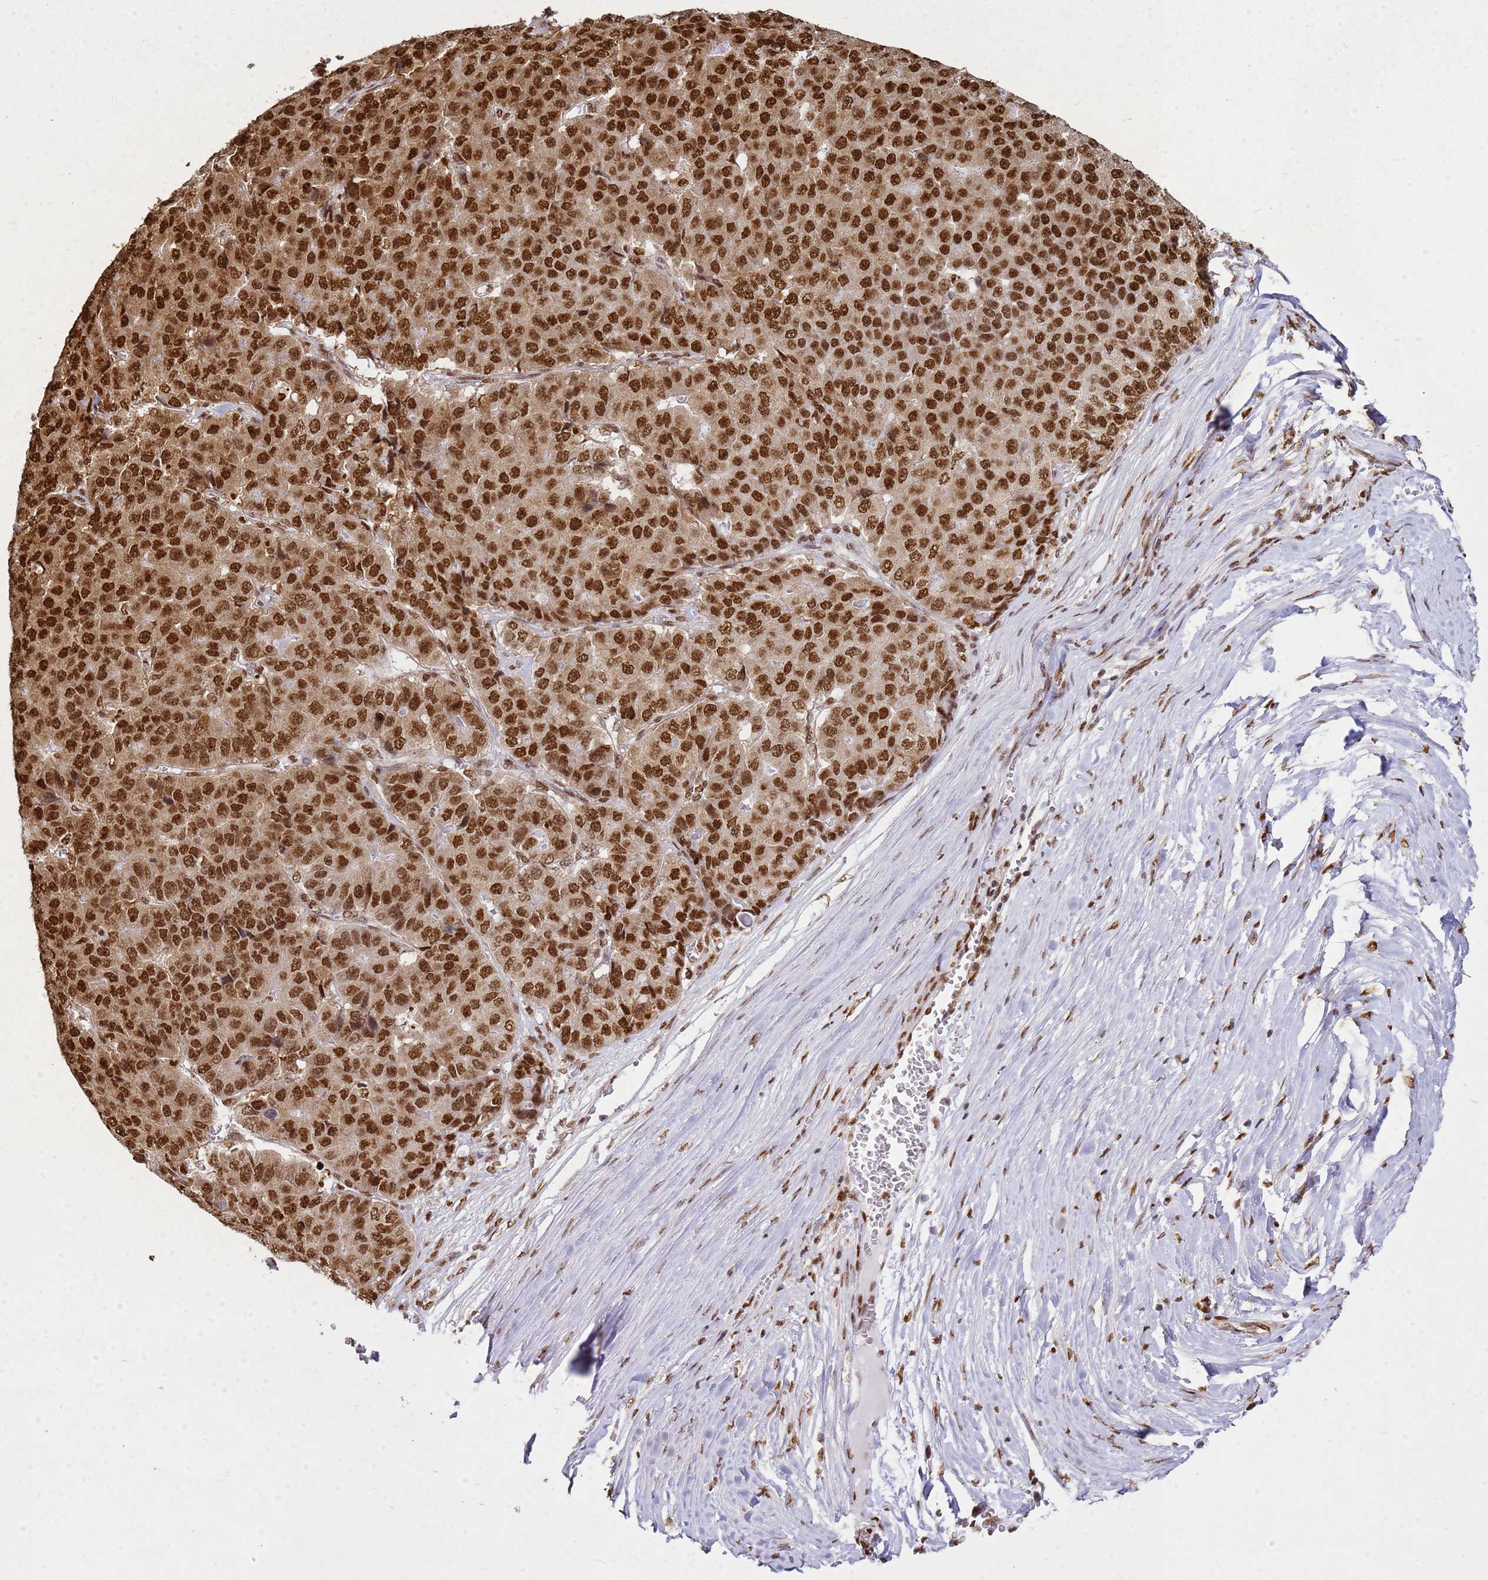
{"staining": {"intensity": "strong", "quantity": ">75%", "location": "nuclear"}, "tissue": "pancreatic cancer", "cell_type": "Tumor cells", "image_type": "cancer", "snomed": [{"axis": "morphology", "description": "Adenocarcinoma, NOS"}, {"axis": "topography", "description": "Pancreas"}], "caption": "IHC (DAB (3,3'-diaminobenzidine)) staining of pancreatic adenocarcinoma demonstrates strong nuclear protein positivity in about >75% of tumor cells.", "gene": "APEX1", "patient": {"sex": "male", "age": 50}}